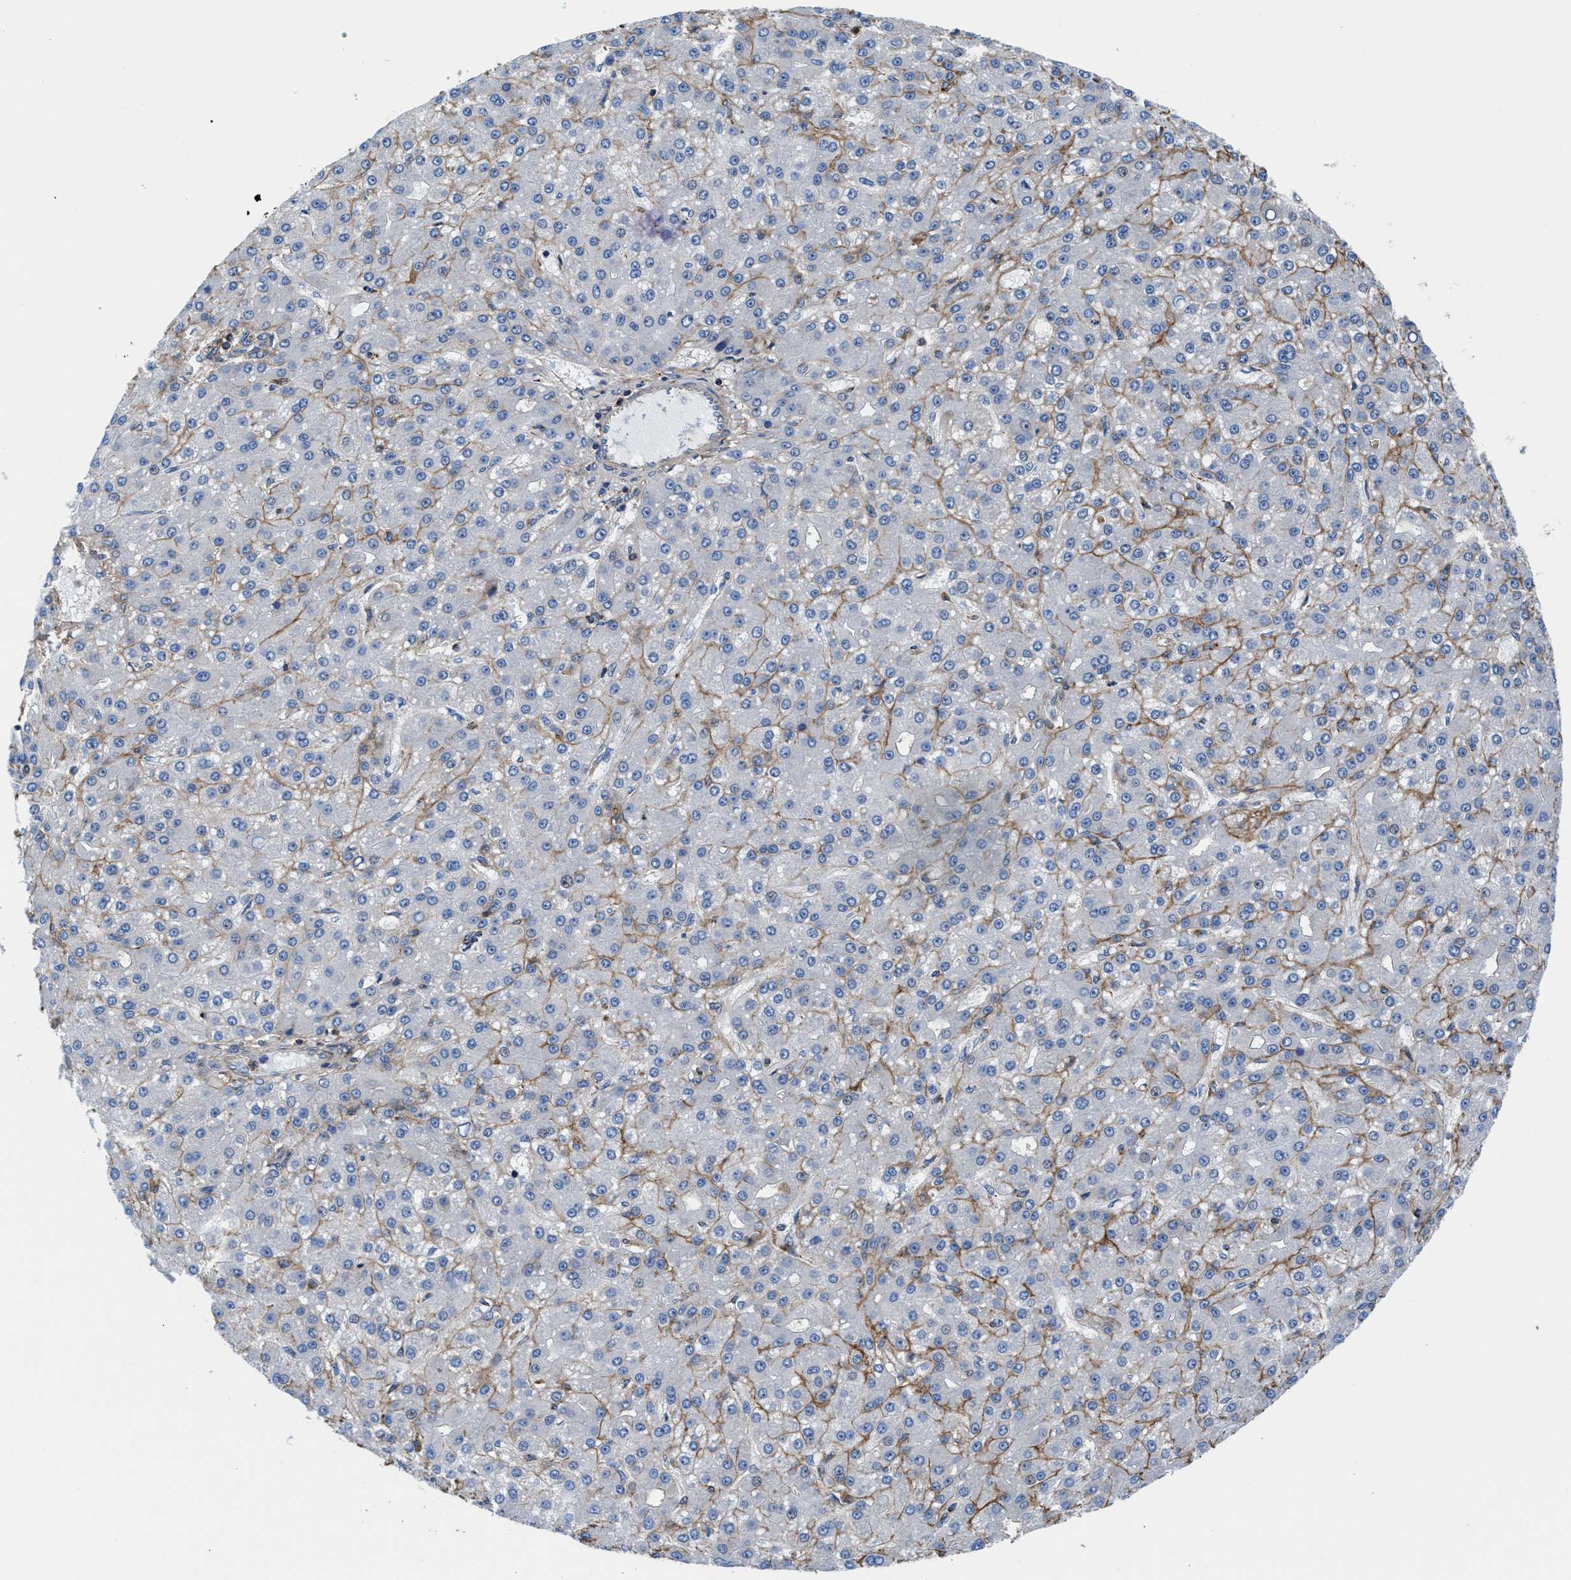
{"staining": {"intensity": "weak", "quantity": "25%-75%", "location": "cytoplasmic/membranous"}, "tissue": "liver cancer", "cell_type": "Tumor cells", "image_type": "cancer", "snomed": [{"axis": "morphology", "description": "Carcinoma, Hepatocellular, NOS"}, {"axis": "topography", "description": "Liver"}], "caption": "Liver cancer (hepatocellular carcinoma) was stained to show a protein in brown. There is low levels of weak cytoplasmic/membranous staining in approximately 25%-75% of tumor cells. Nuclei are stained in blue.", "gene": "PRR15L", "patient": {"sex": "male", "age": 67}}